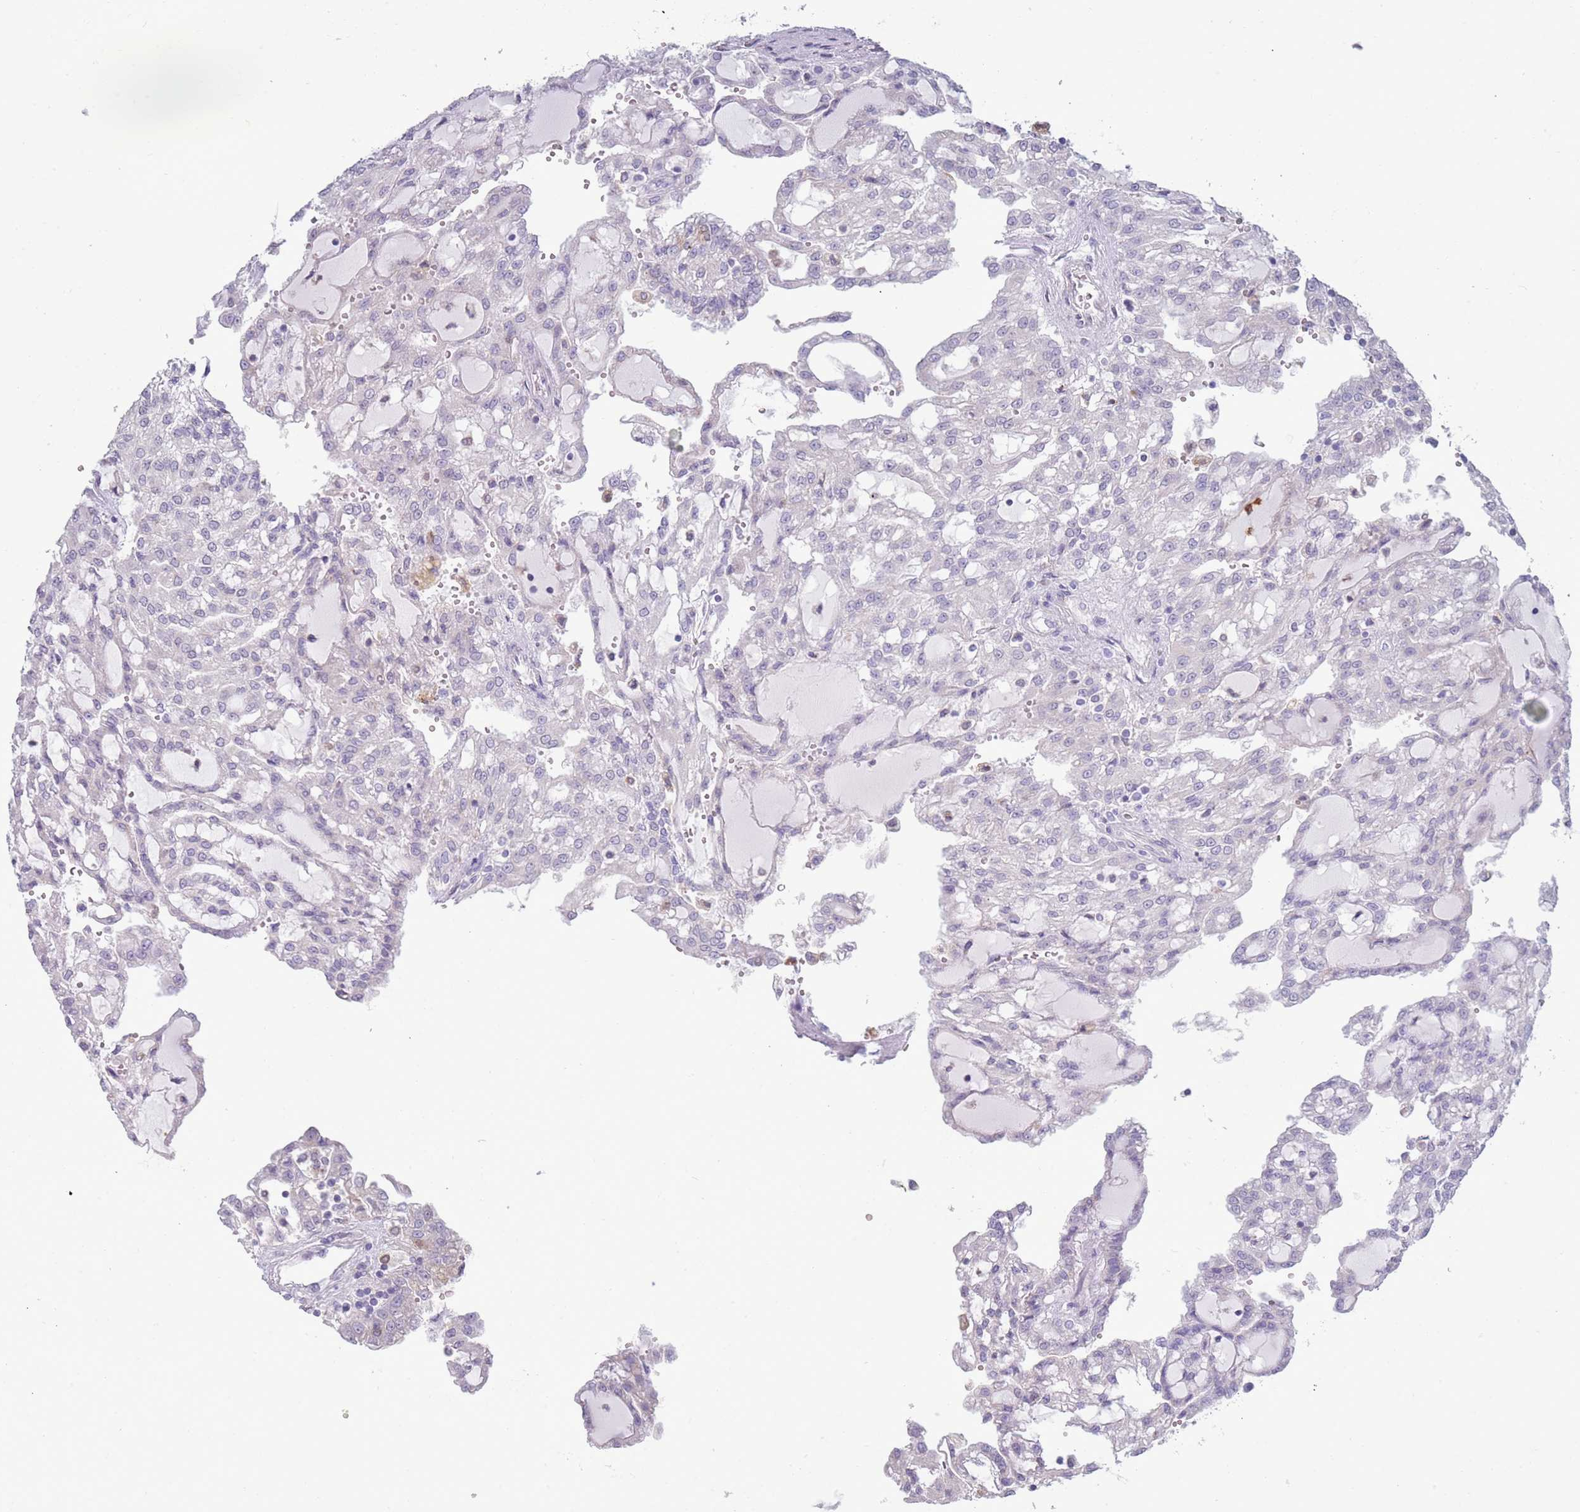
{"staining": {"intensity": "negative", "quantity": "none", "location": "none"}, "tissue": "renal cancer", "cell_type": "Tumor cells", "image_type": "cancer", "snomed": [{"axis": "morphology", "description": "Adenocarcinoma, NOS"}, {"axis": "topography", "description": "Kidney"}], "caption": "A high-resolution photomicrograph shows IHC staining of renal cancer (adenocarcinoma), which exhibits no significant positivity in tumor cells.", "gene": "ACSBG1", "patient": {"sex": "male", "age": 63}}